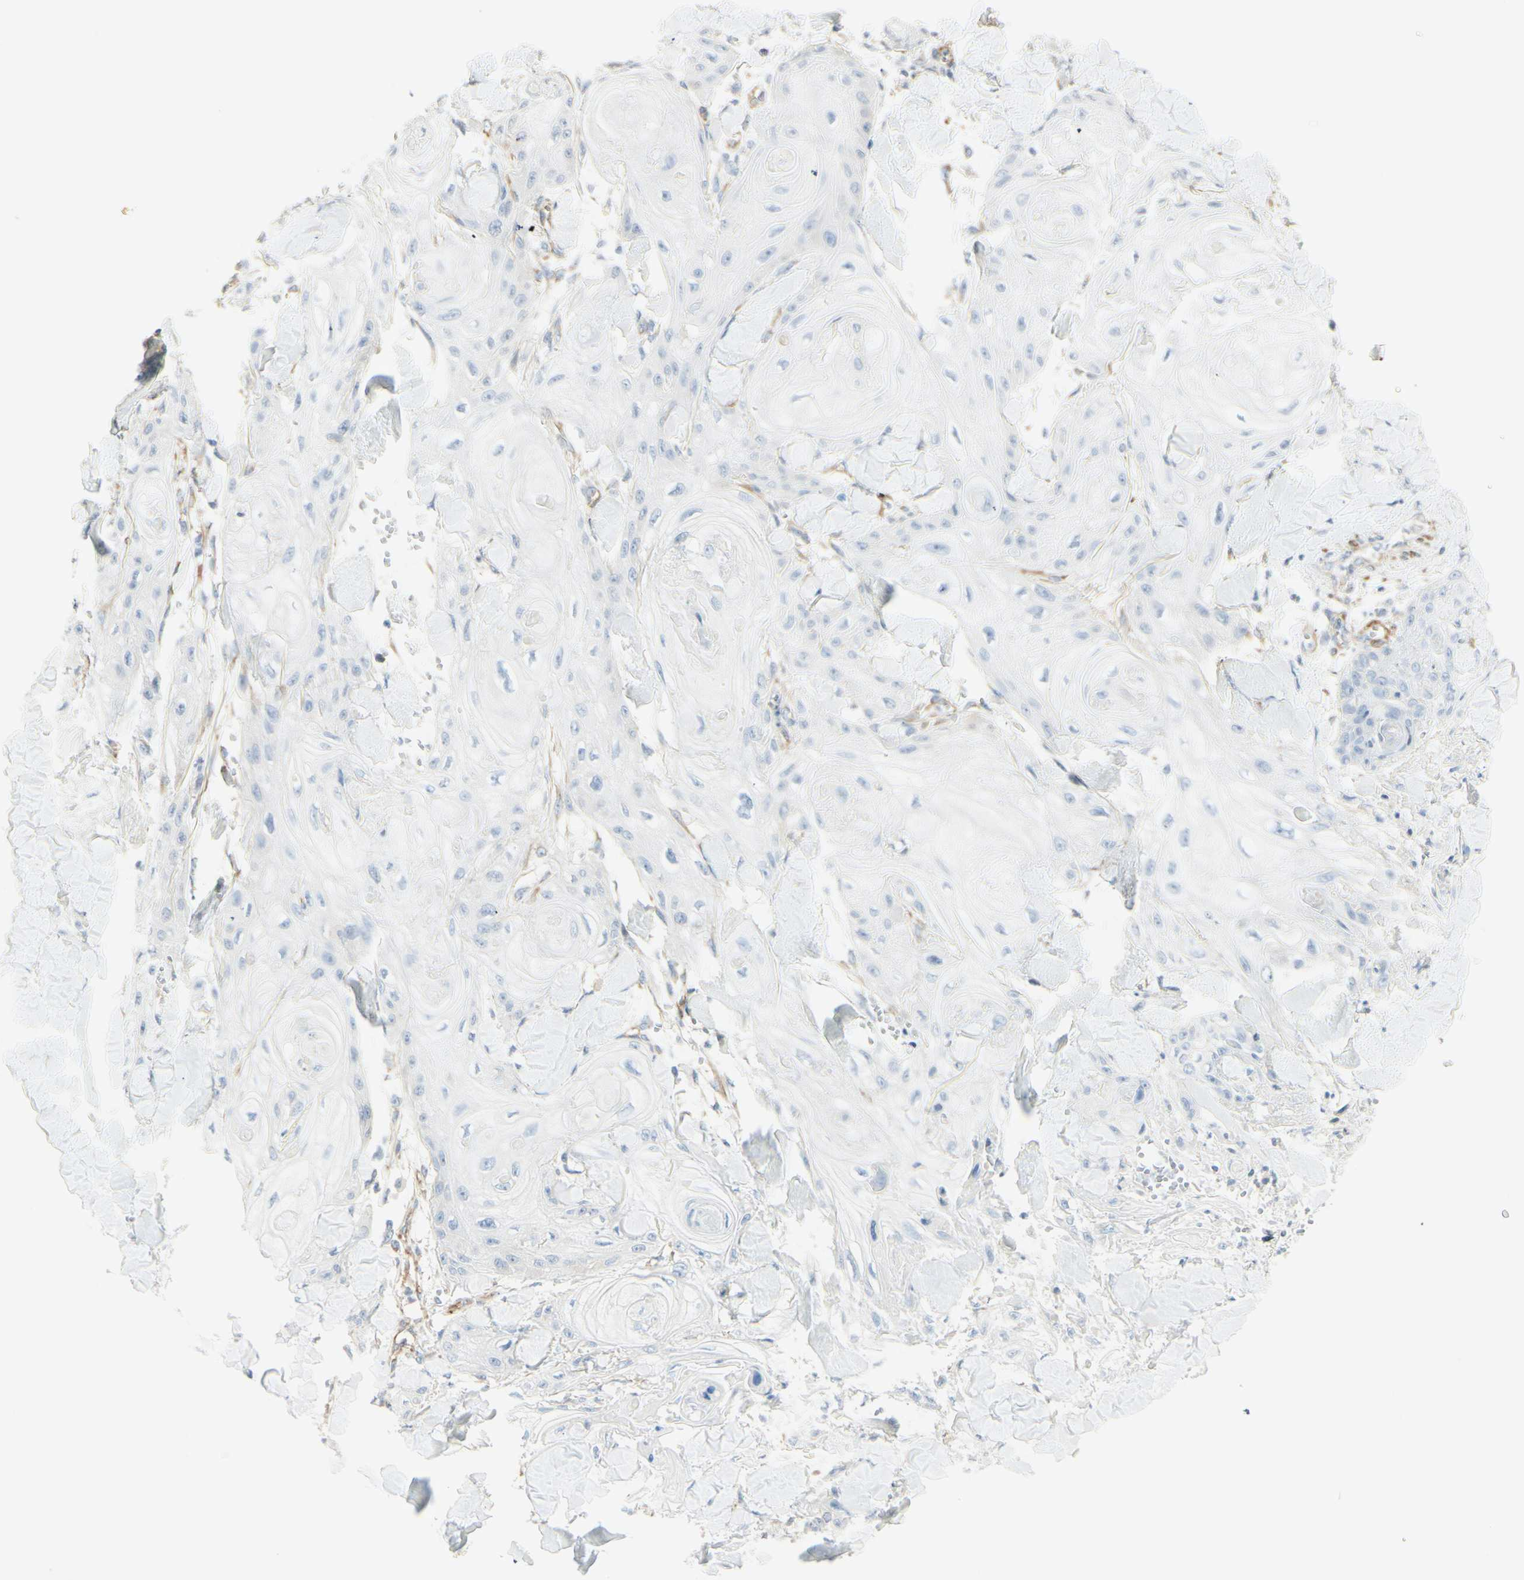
{"staining": {"intensity": "negative", "quantity": "none", "location": "none"}, "tissue": "skin cancer", "cell_type": "Tumor cells", "image_type": "cancer", "snomed": [{"axis": "morphology", "description": "Squamous cell carcinoma, NOS"}, {"axis": "topography", "description": "Skin"}], "caption": "There is no significant expression in tumor cells of squamous cell carcinoma (skin).", "gene": "MAP1B", "patient": {"sex": "male", "age": 74}}